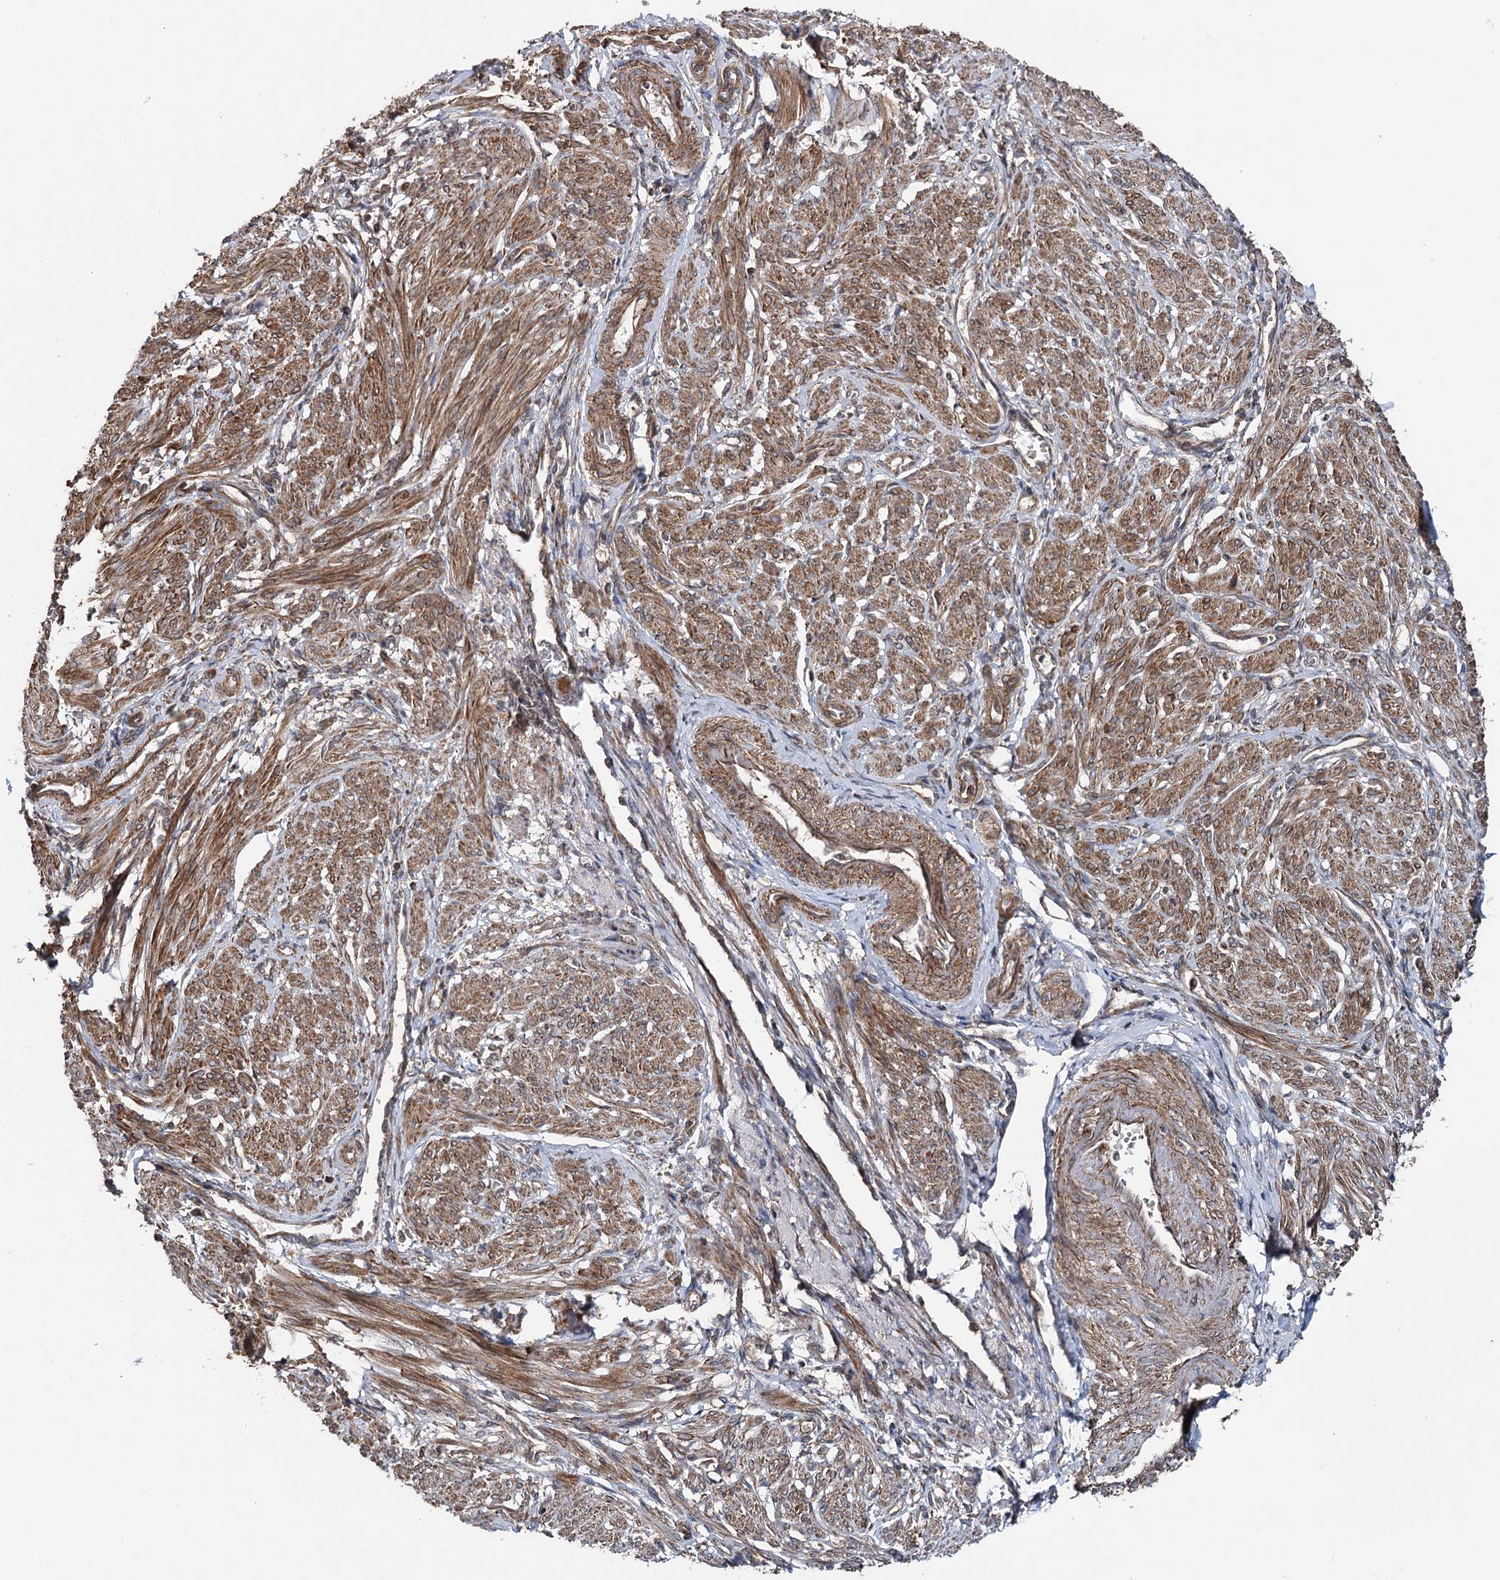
{"staining": {"intensity": "moderate", "quantity": "25%-75%", "location": "cytoplasmic/membranous"}, "tissue": "smooth muscle", "cell_type": "Smooth muscle cells", "image_type": "normal", "snomed": [{"axis": "morphology", "description": "Normal tissue, NOS"}, {"axis": "topography", "description": "Smooth muscle"}], "caption": "DAB immunohistochemical staining of benign smooth muscle reveals moderate cytoplasmic/membranous protein expression in about 25%-75% of smooth muscle cells. (DAB (3,3'-diaminobenzidine) IHC with brightfield microscopy, high magnification).", "gene": "ITFG2", "patient": {"sex": "female", "age": 39}}